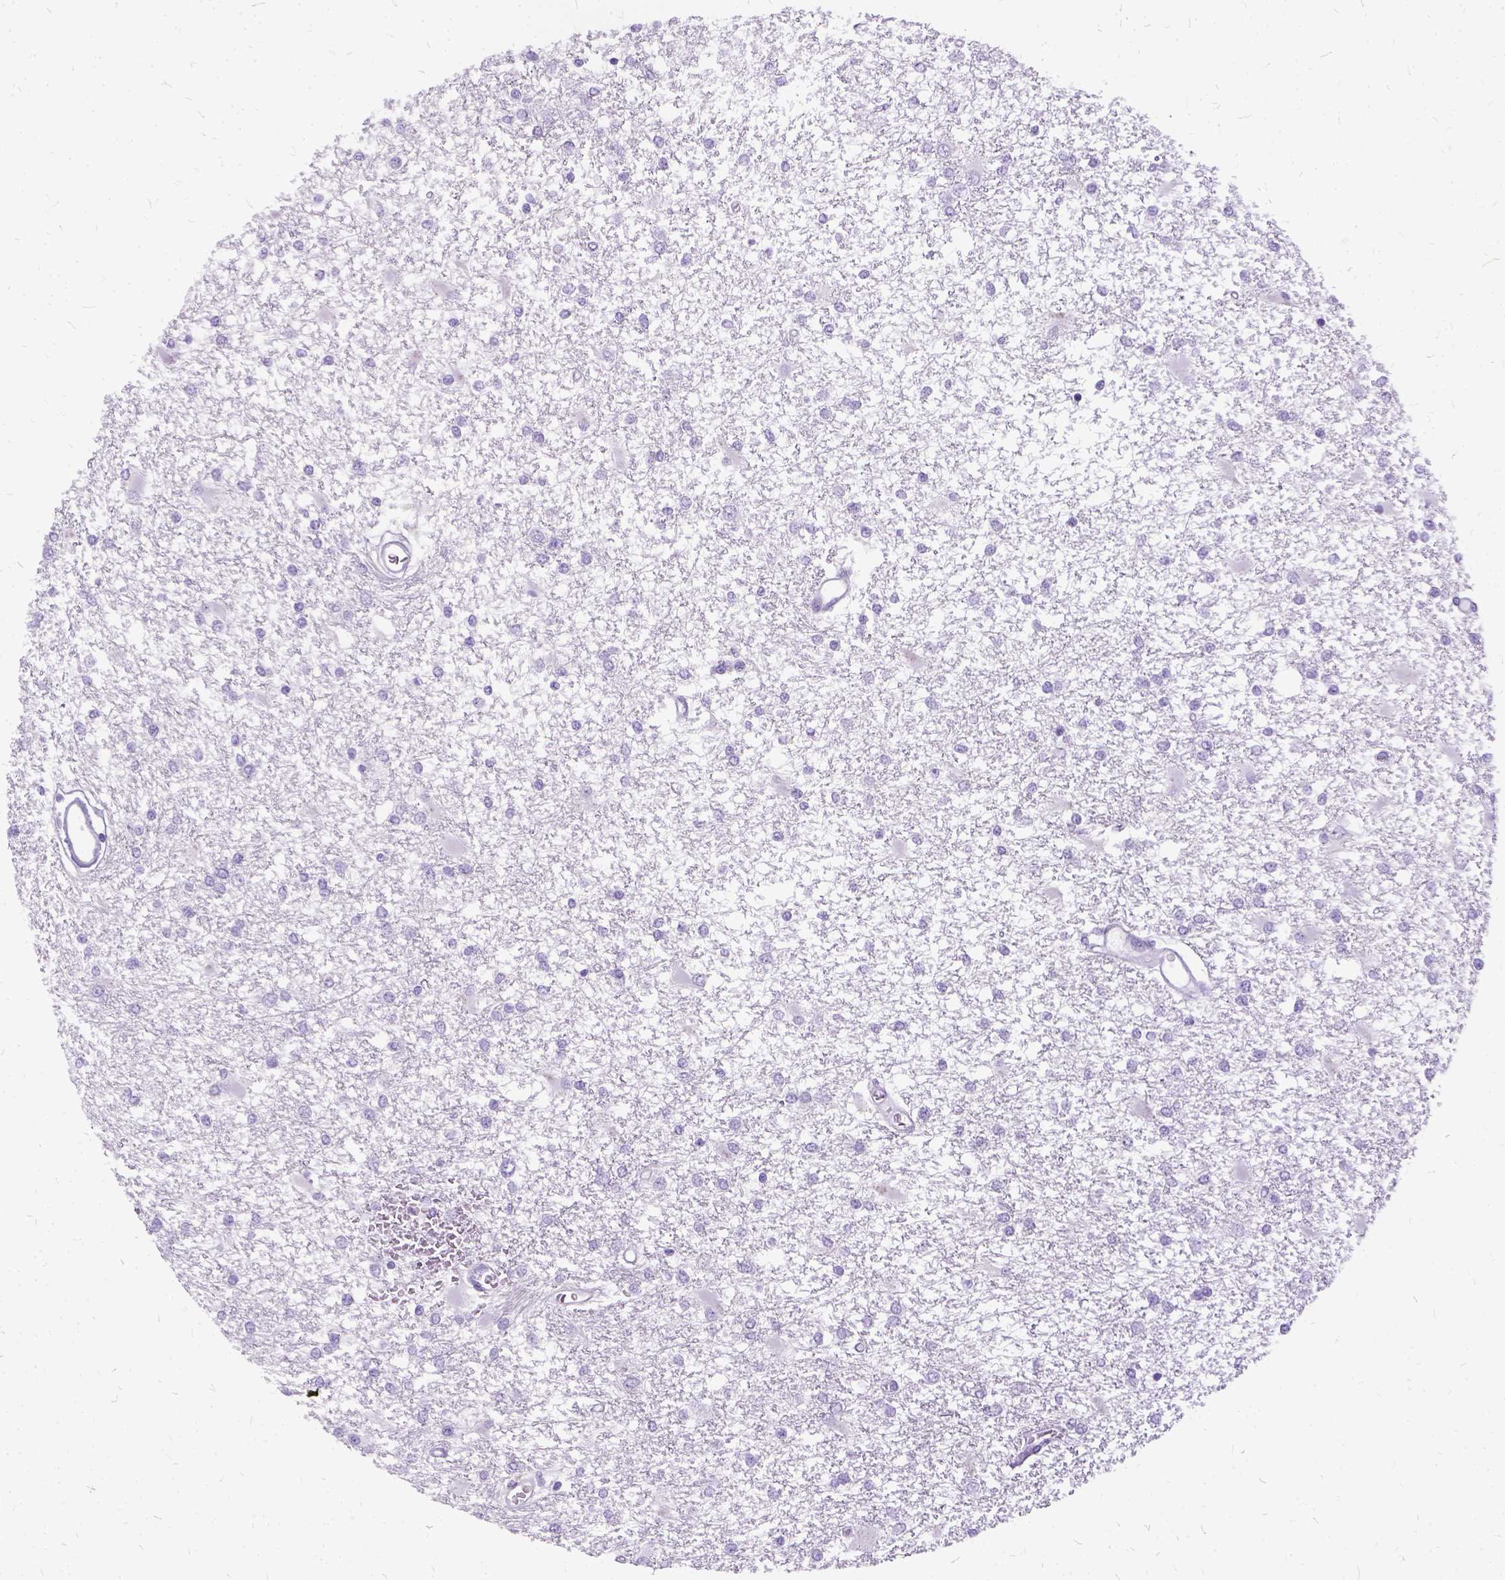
{"staining": {"intensity": "negative", "quantity": "none", "location": "none"}, "tissue": "glioma", "cell_type": "Tumor cells", "image_type": "cancer", "snomed": [{"axis": "morphology", "description": "Glioma, malignant, High grade"}, {"axis": "topography", "description": "Cerebral cortex"}], "caption": "A high-resolution image shows immunohistochemistry staining of glioma, which shows no significant staining in tumor cells. Brightfield microscopy of immunohistochemistry (IHC) stained with DAB (3,3'-diaminobenzidine) (brown) and hematoxylin (blue), captured at high magnification.", "gene": "FDX1", "patient": {"sex": "male", "age": 79}}